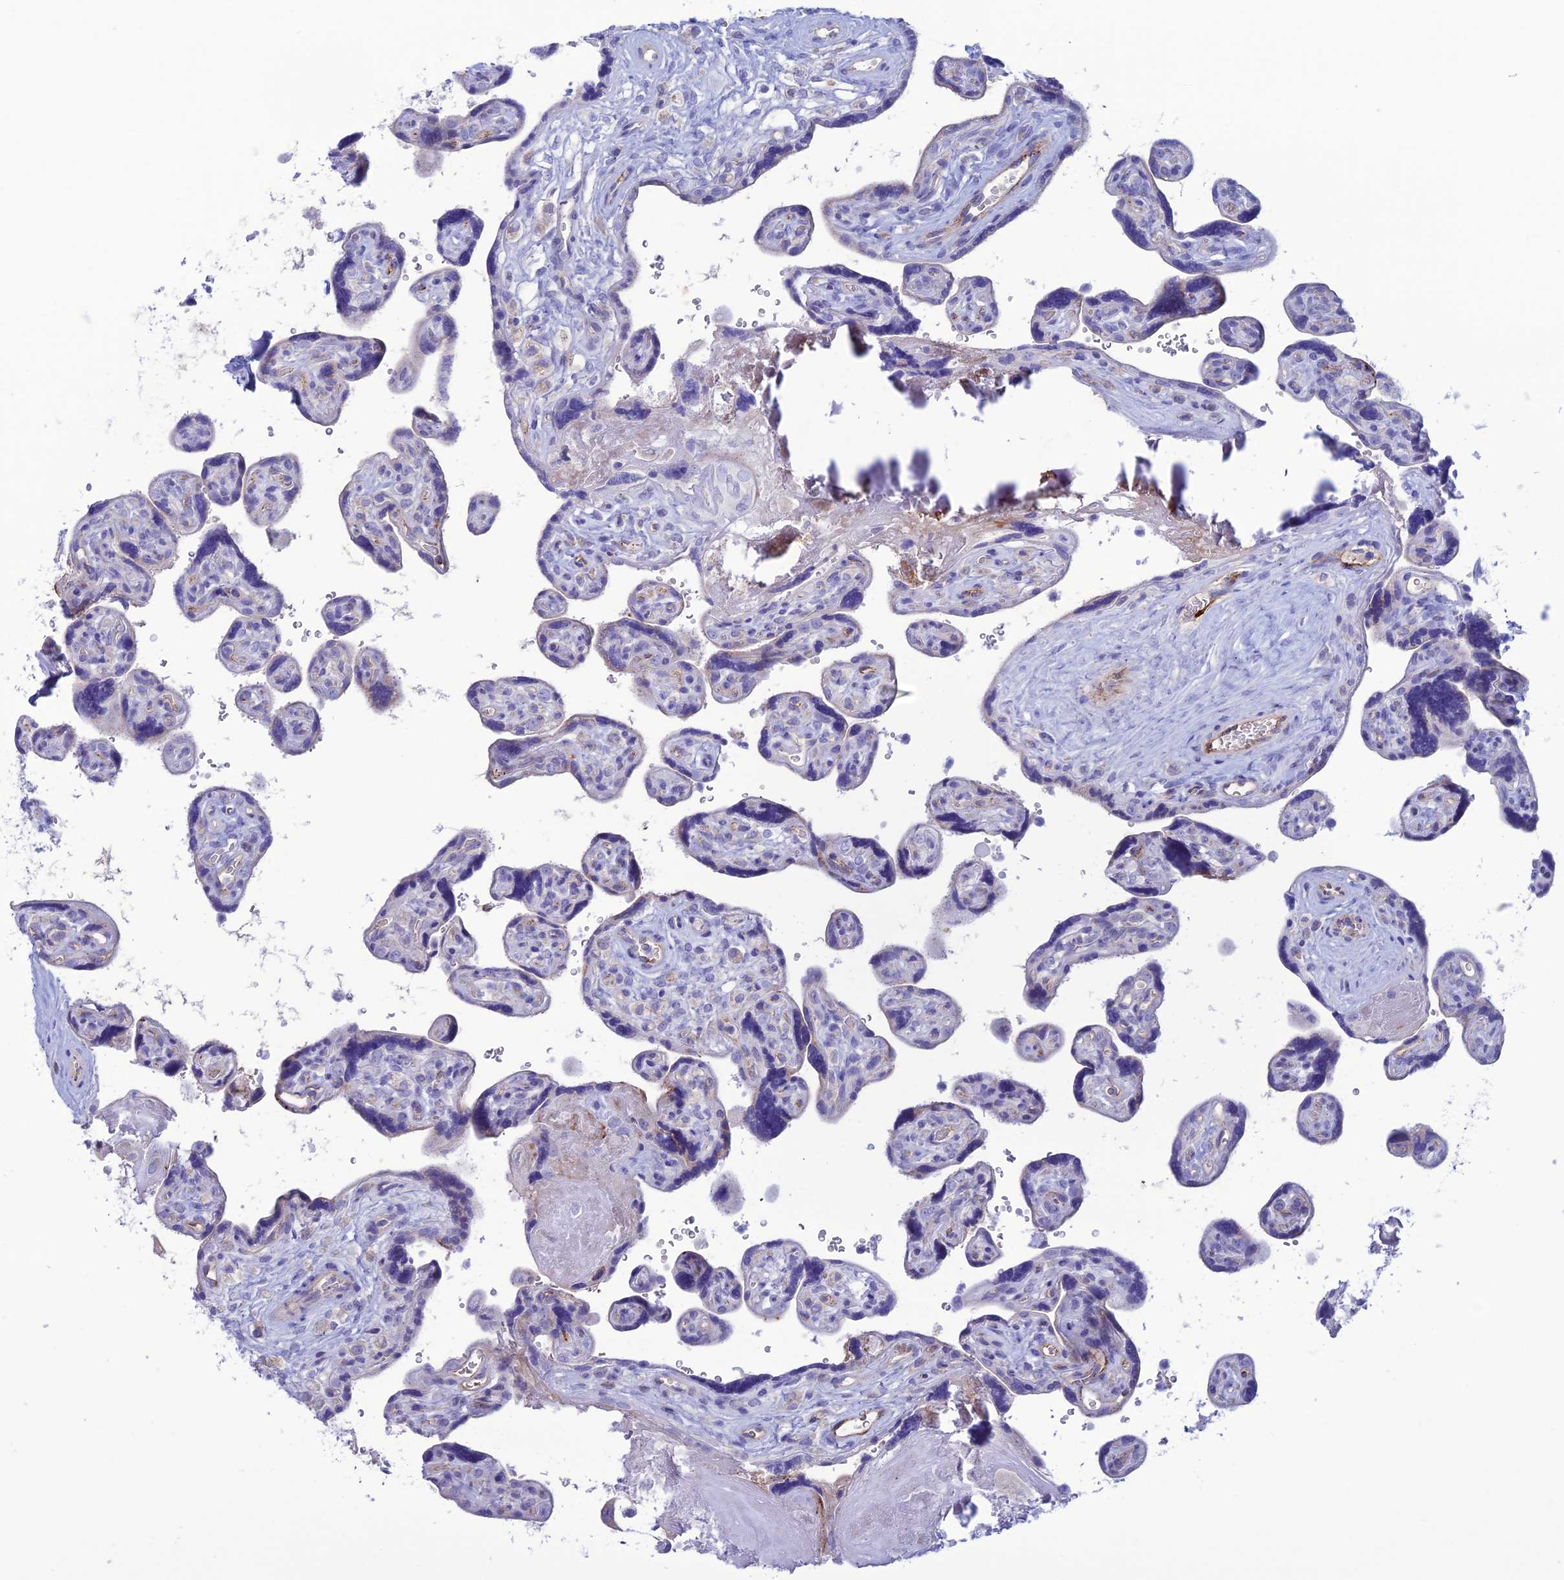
{"staining": {"intensity": "negative", "quantity": "none", "location": "none"}, "tissue": "placenta", "cell_type": "Decidual cells", "image_type": "normal", "snomed": [{"axis": "morphology", "description": "Normal tissue, NOS"}, {"axis": "topography", "description": "Placenta"}], "caption": "This micrograph is of benign placenta stained with immunohistochemistry to label a protein in brown with the nuclei are counter-stained blue. There is no positivity in decidual cells. (Brightfield microscopy of DAB (3,3'-diaminobenzidine) immunohistochemistry at high magnification).", "gene": "CDC42EP5", "patient": {"sex": "female", "age": 39}}